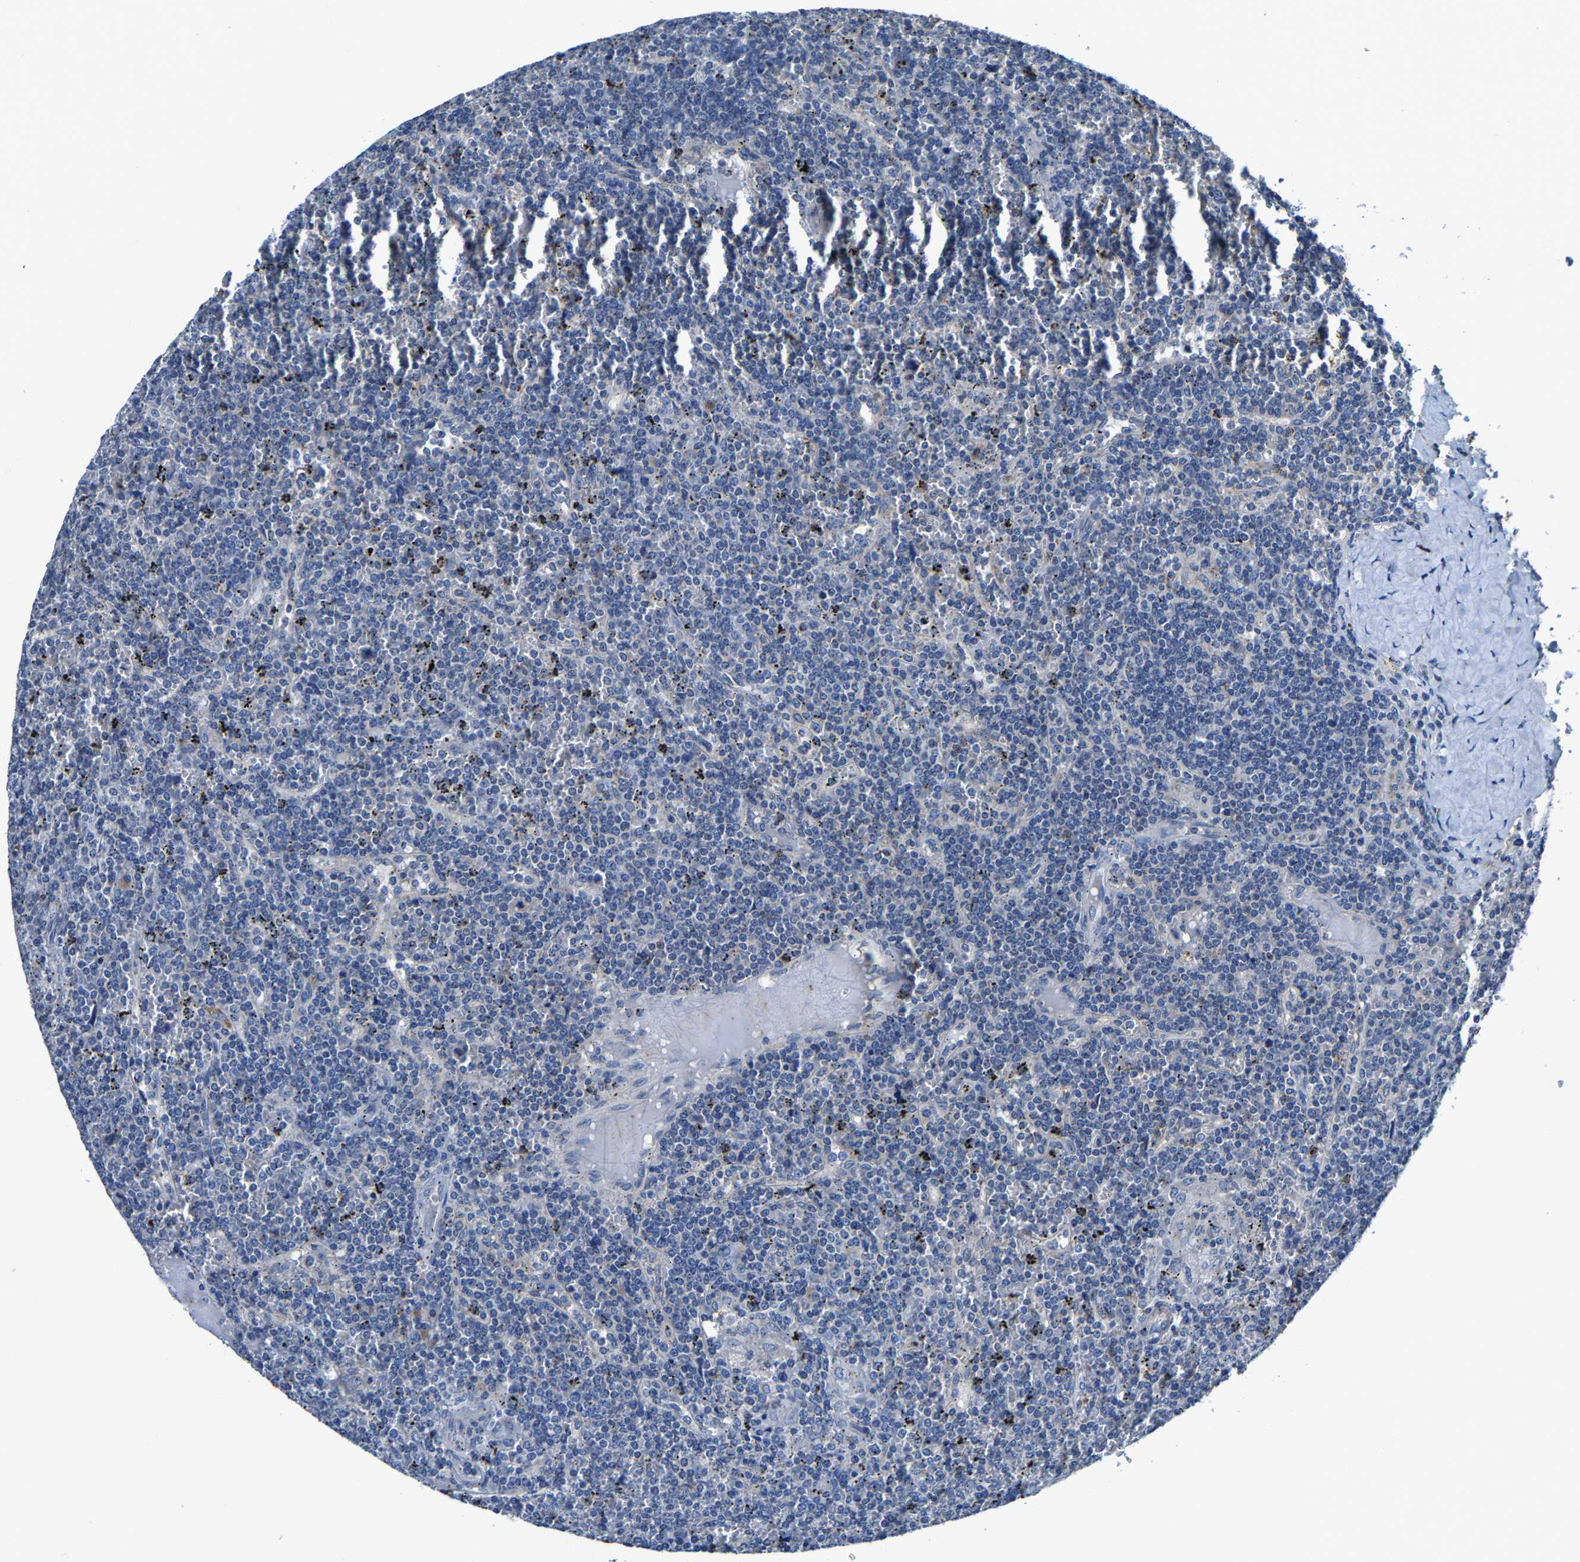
{"staining": {"intensity": "negative", "quantity": "none", "location": "none"}, "tissue": "lymphoma", "cell_type": "Tumor cells", "image_type": "cancer", "snomed": [{"axis": "morphology", "description": "Malignant lymphoma, non-Hodgkin's type, Low grade"}, {"axis": "topography", "description": "Spleen"}], "caption": "Protein analysis of lymphoma shows no significant staining in tumor cells.", "gene": "SLC25A25", "patient": {"sex": "female", "age": 19}}